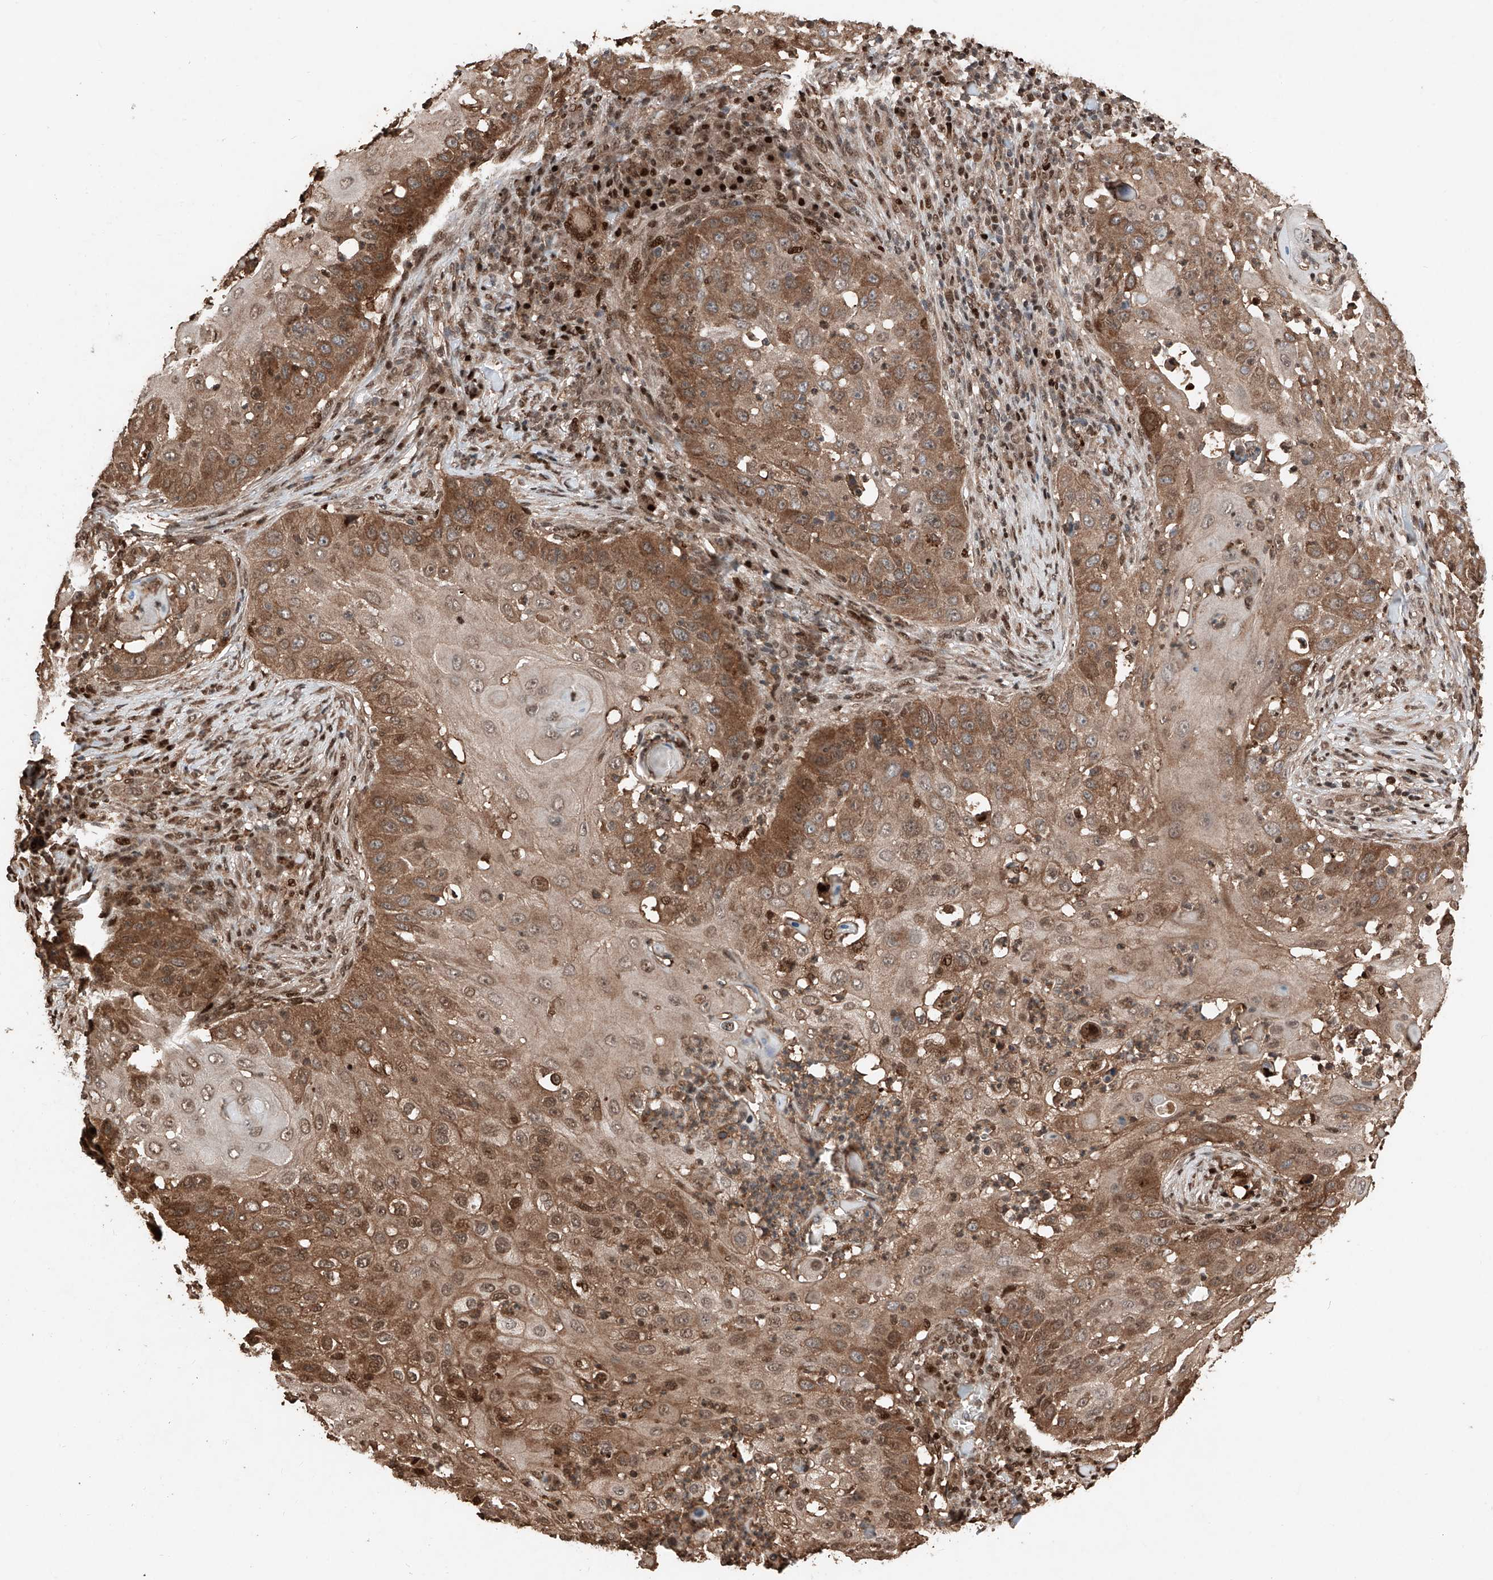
{"staining": {"intensity": "moderate", "quantity": ">75%", "location": "cytoplasmic/membranous,nuclear"}, "tissue": "skin cancer", "cell_type": "Tumor cells", "image_type": "cancer", "snomed": [{"axis": "morphology", "description": "Squamous cell carcinoma, NOS"}, {"axis": "topography", "description": "Skin"}], "caption": "Immunohistochemical staining of human skin cancer (squamous cell carcinoma) reveals medium levels of moderate cytoplasmic/membranous and nuclear staining in approximately >75% of tumor cells.", "gene": "RMND1", "patient": {"sex": "female", "age": 44}}